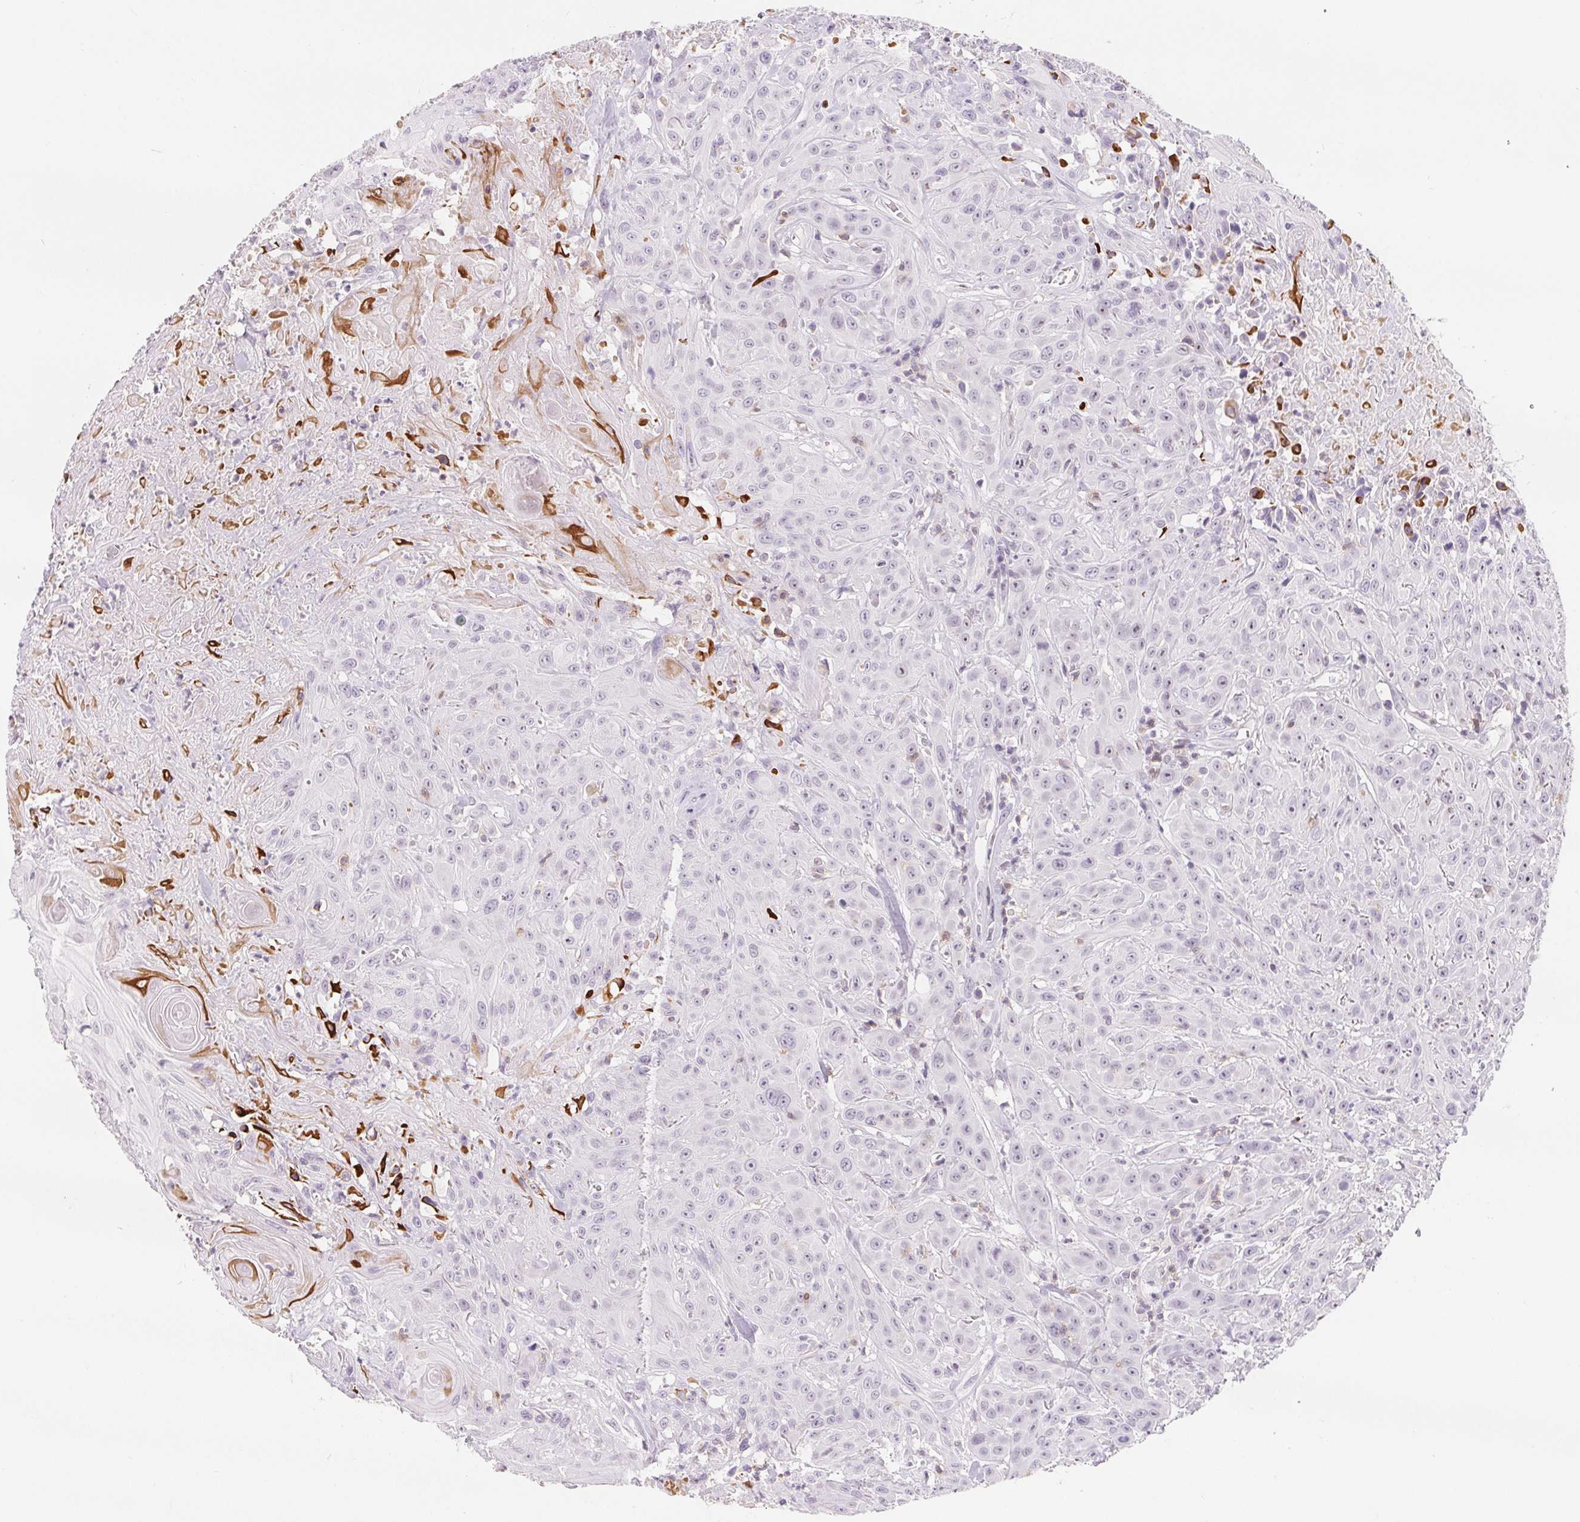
{"staining": {"intensity": "negative", "quantity": "none", "location": "none"}, "tissue": "head and neck cancer", "cell_type": "Tumor cells", "image_type": "cancer", "snomed": [{"axis": "morphology", "description": "Squamous cell carcinoma, NOS"}, {"axis": "topography", "description": "Skin"}, {"axis": "topography", "description": "Head-Neck"}], "caption": "Squamous cell carcinoma (head and neck) was stained to show a protein in brown. There is no significant expression in tumor cells. (Stains: DAB (3,3'-diaminobenzidine) IHC with hematoxylin counter stain, Microscopy: brightfield microscopy at high magnification).", "gene": "CD69", "patient": {"sex": "male", "age": 80}}